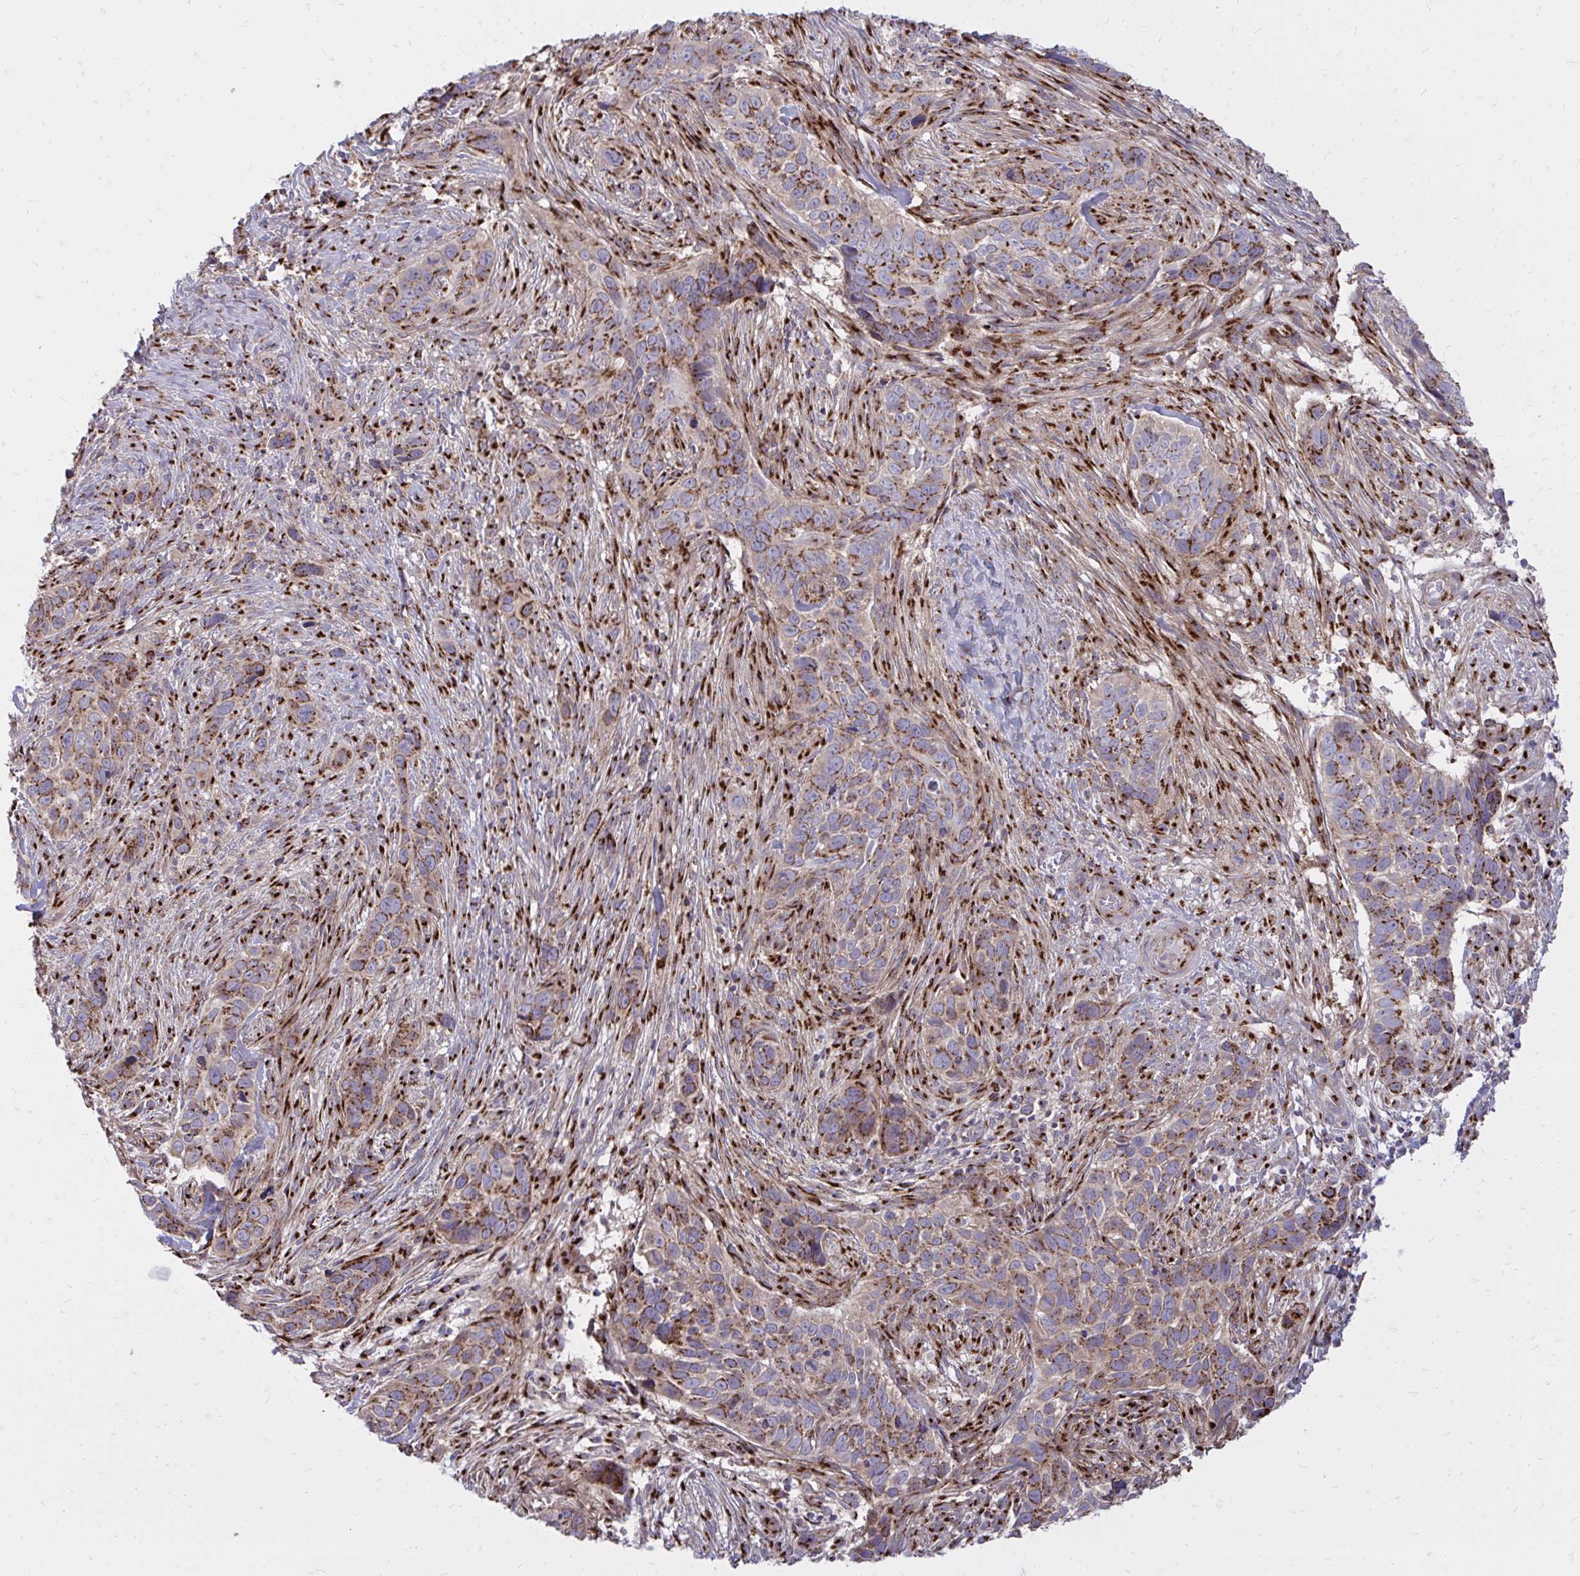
{"staining": {"intensity": "moderate", "quantity": ">75%", "location": "cytoplasmic/membranous"}, "tissue": "skin cancer", "cell_type": "Tumor cells", "image_type": "cancer", "snomed": [{"axis": "morphology", "description": "Basal cell carcinoma"}, {"axis": "topography", "description": "Skin"}], "caption": "Protein expression analysis of skin cancer exhibits moderate cytoplasmic/membranous staining in about >75% of tumor cells.", "gene": "RAB6B", "patient": {"sex": "female", "age": 82}}